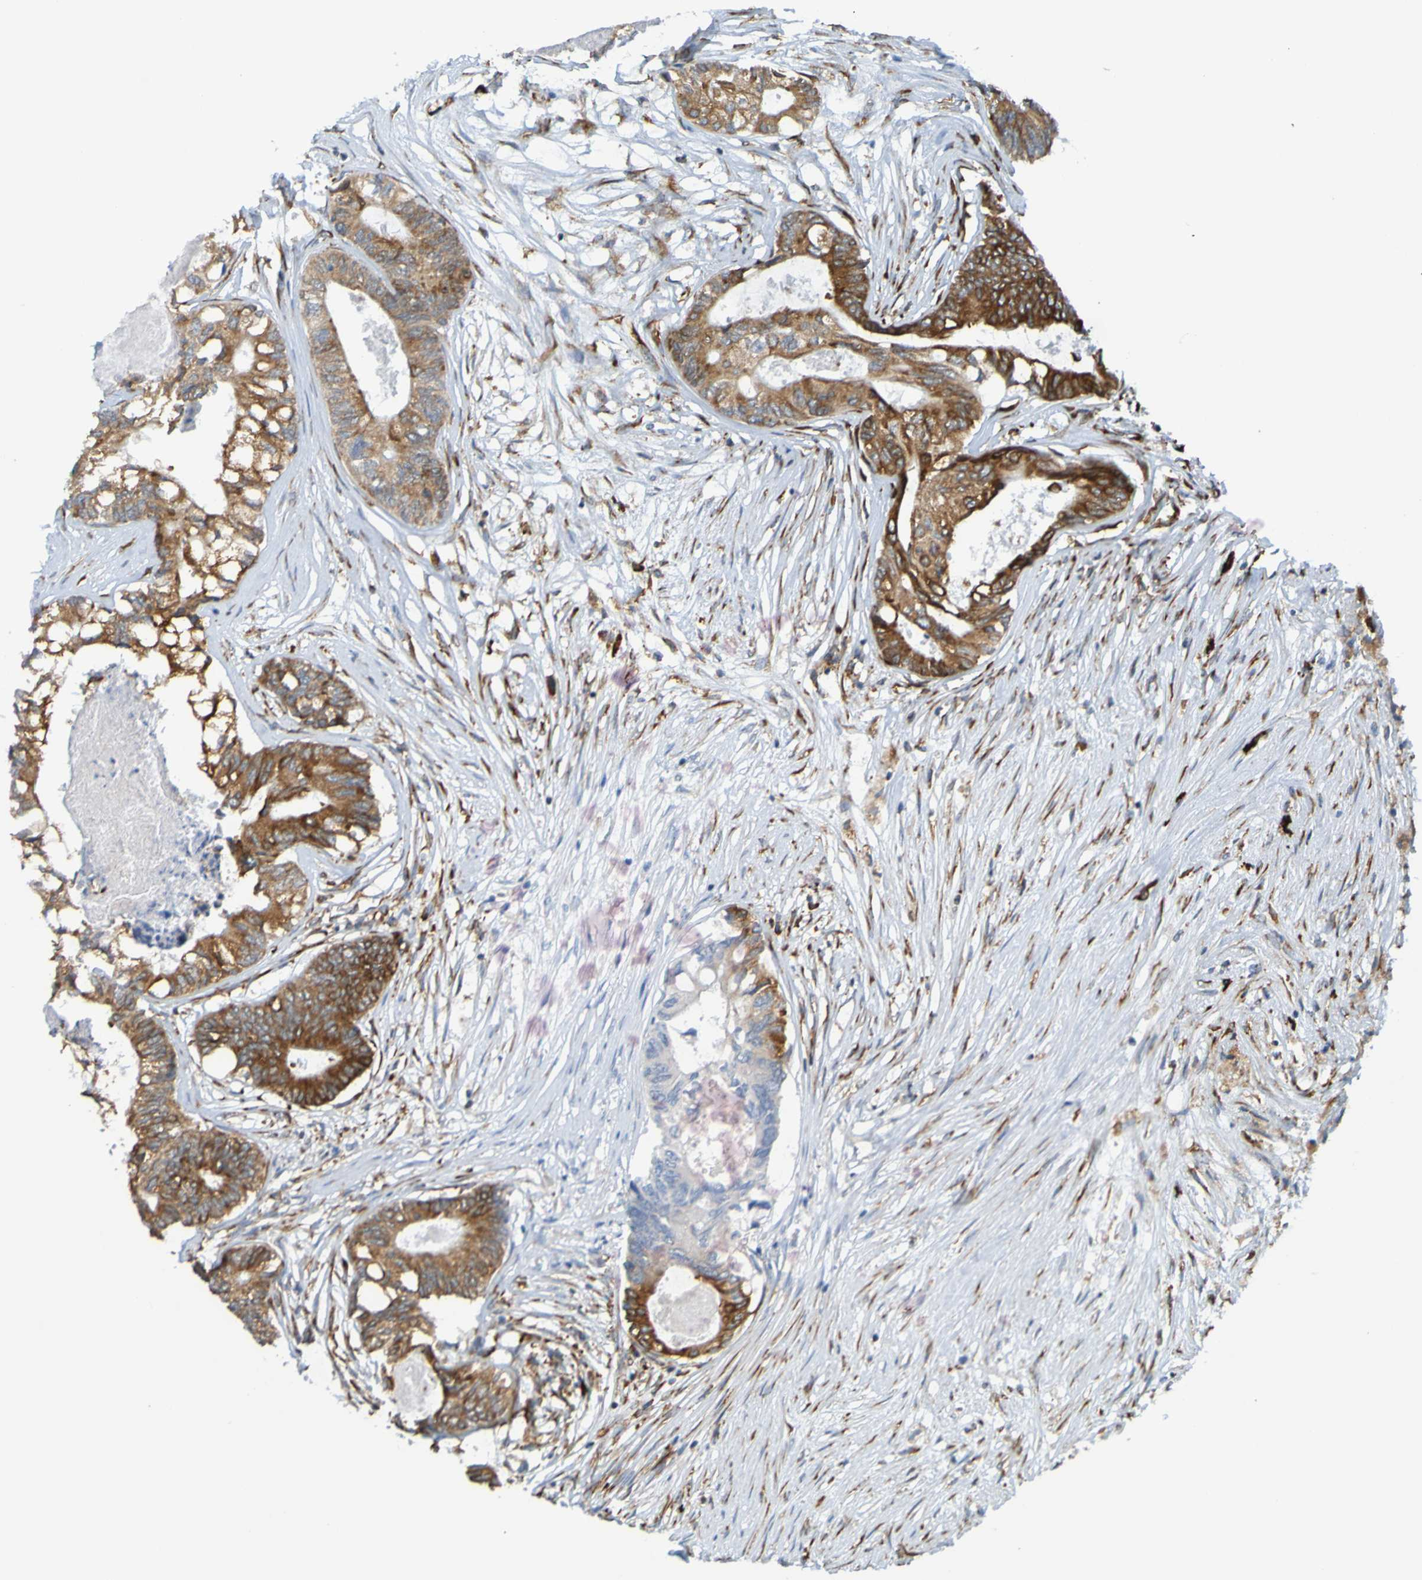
{"staining": {"intensity": "moderate", "quantity": "25%-75%", "location": "cytoplasmic/membranous"}, "tissue": "colorectal cancer", "cell_type": "Tumor cells", "image_type": "cancer", "snomed": [{"axis": "morphology", "description": "Adenocarcinoma, NOS"}, {"axis": "topography", "description": "Colon"}], "caption": "Human colorectal cancer (adenocarcinoma) stained for a protein (brown) displays moderate cytoplasmic/membranous positive positivity in approximately 25%-75% of tumor cells.", "gene": "SSR1", "patient": {"sex": "female", "age": 70}}